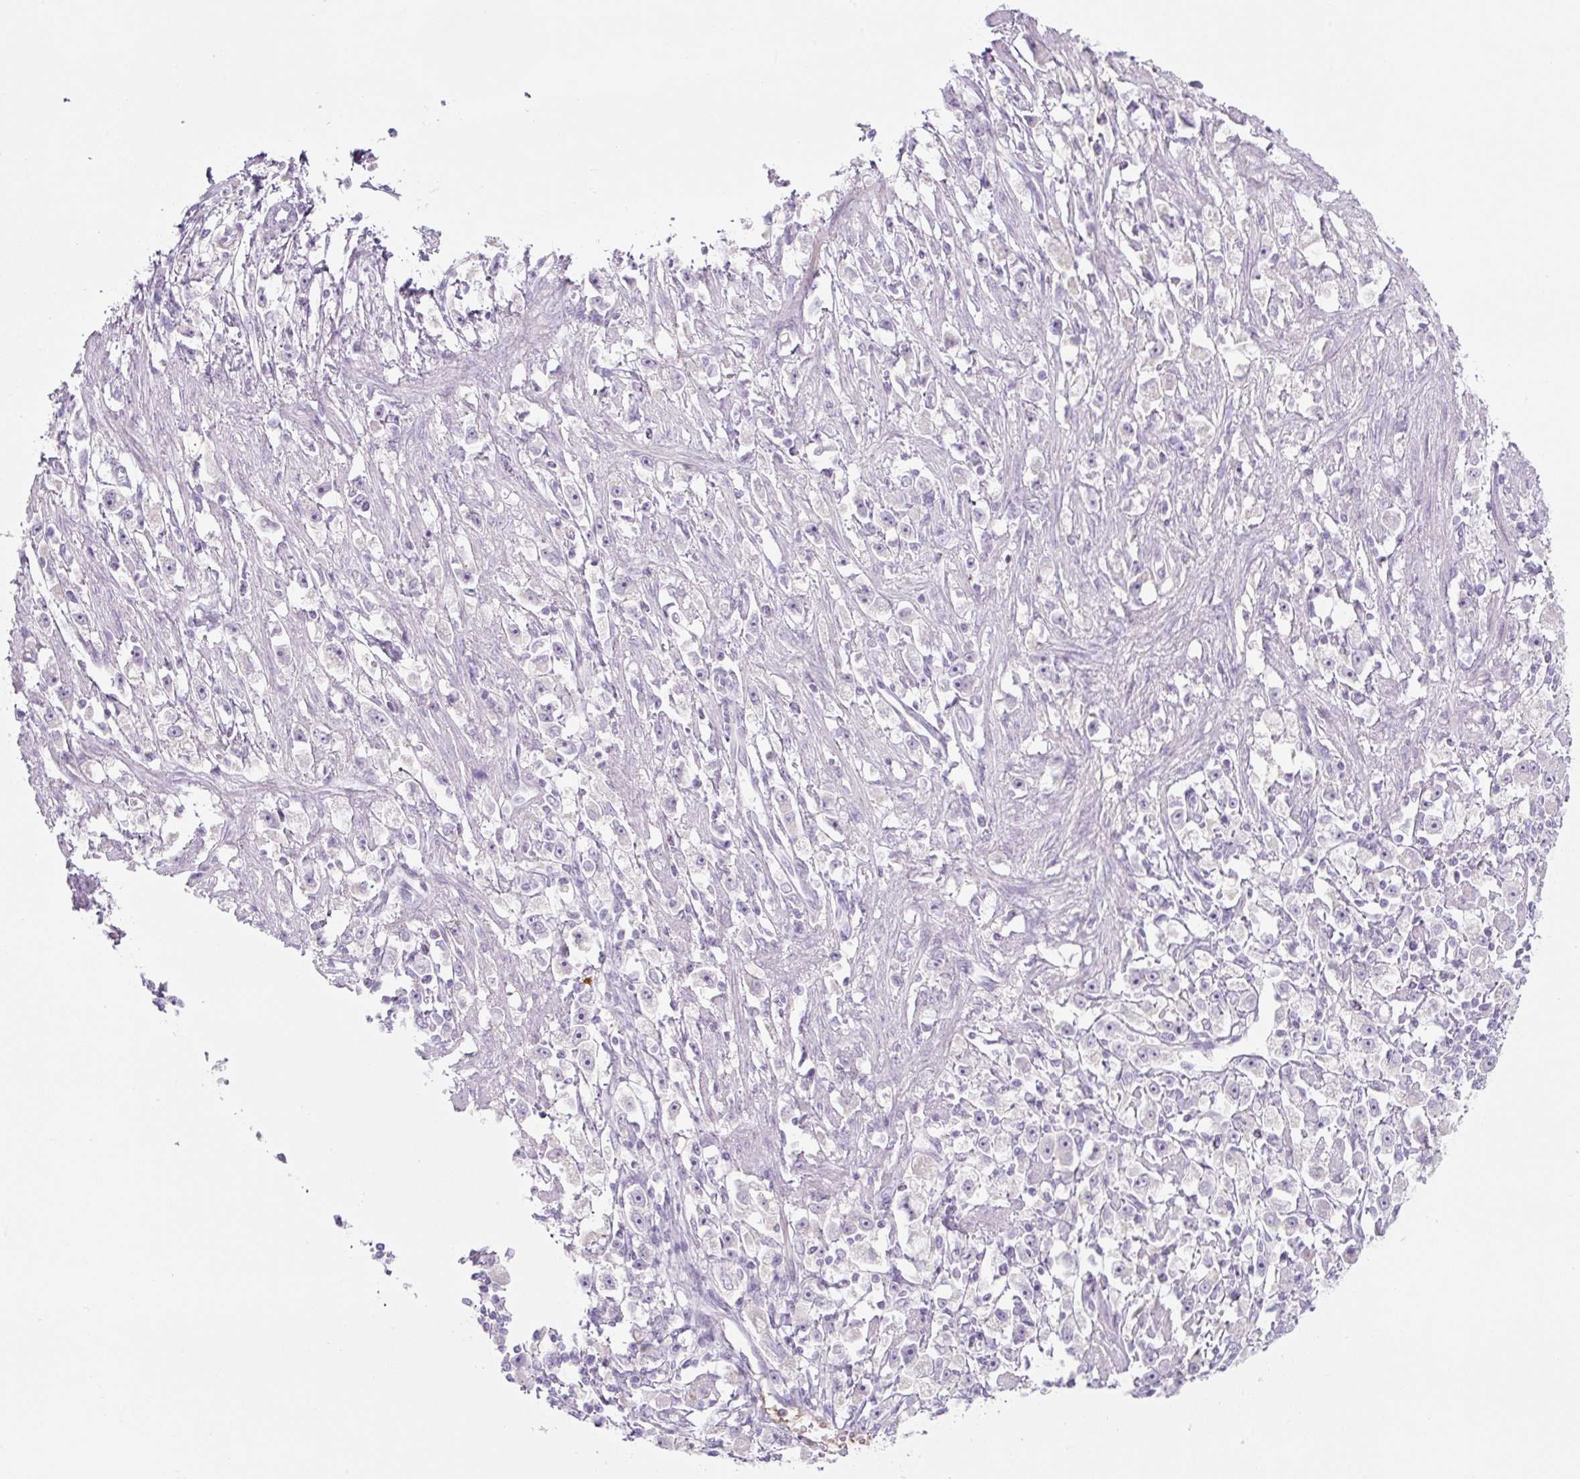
{"staining": {"intensity": "negative", "quantity": "none", "location": "none"}, "tissue": "stomach cancer", "cell_type": "Tumor cells", "image_type": "cancer", "snomed": [{"axis": "morphology", "description": "Adenocarcinoma, NOS"}, {"axis": "topography", "description": "Stomach"}], "caption": "Histopathology image shows no protein expression in tumor cells of adenocarcinoma (stomach) tissue. Brightfield microscopy of immunohistochemistry stained with DAB (brown) and hematoxylin (blue), captured at high magnification.", "gene": "PRM1", "patient": {"sex": "female", "age": 59}}